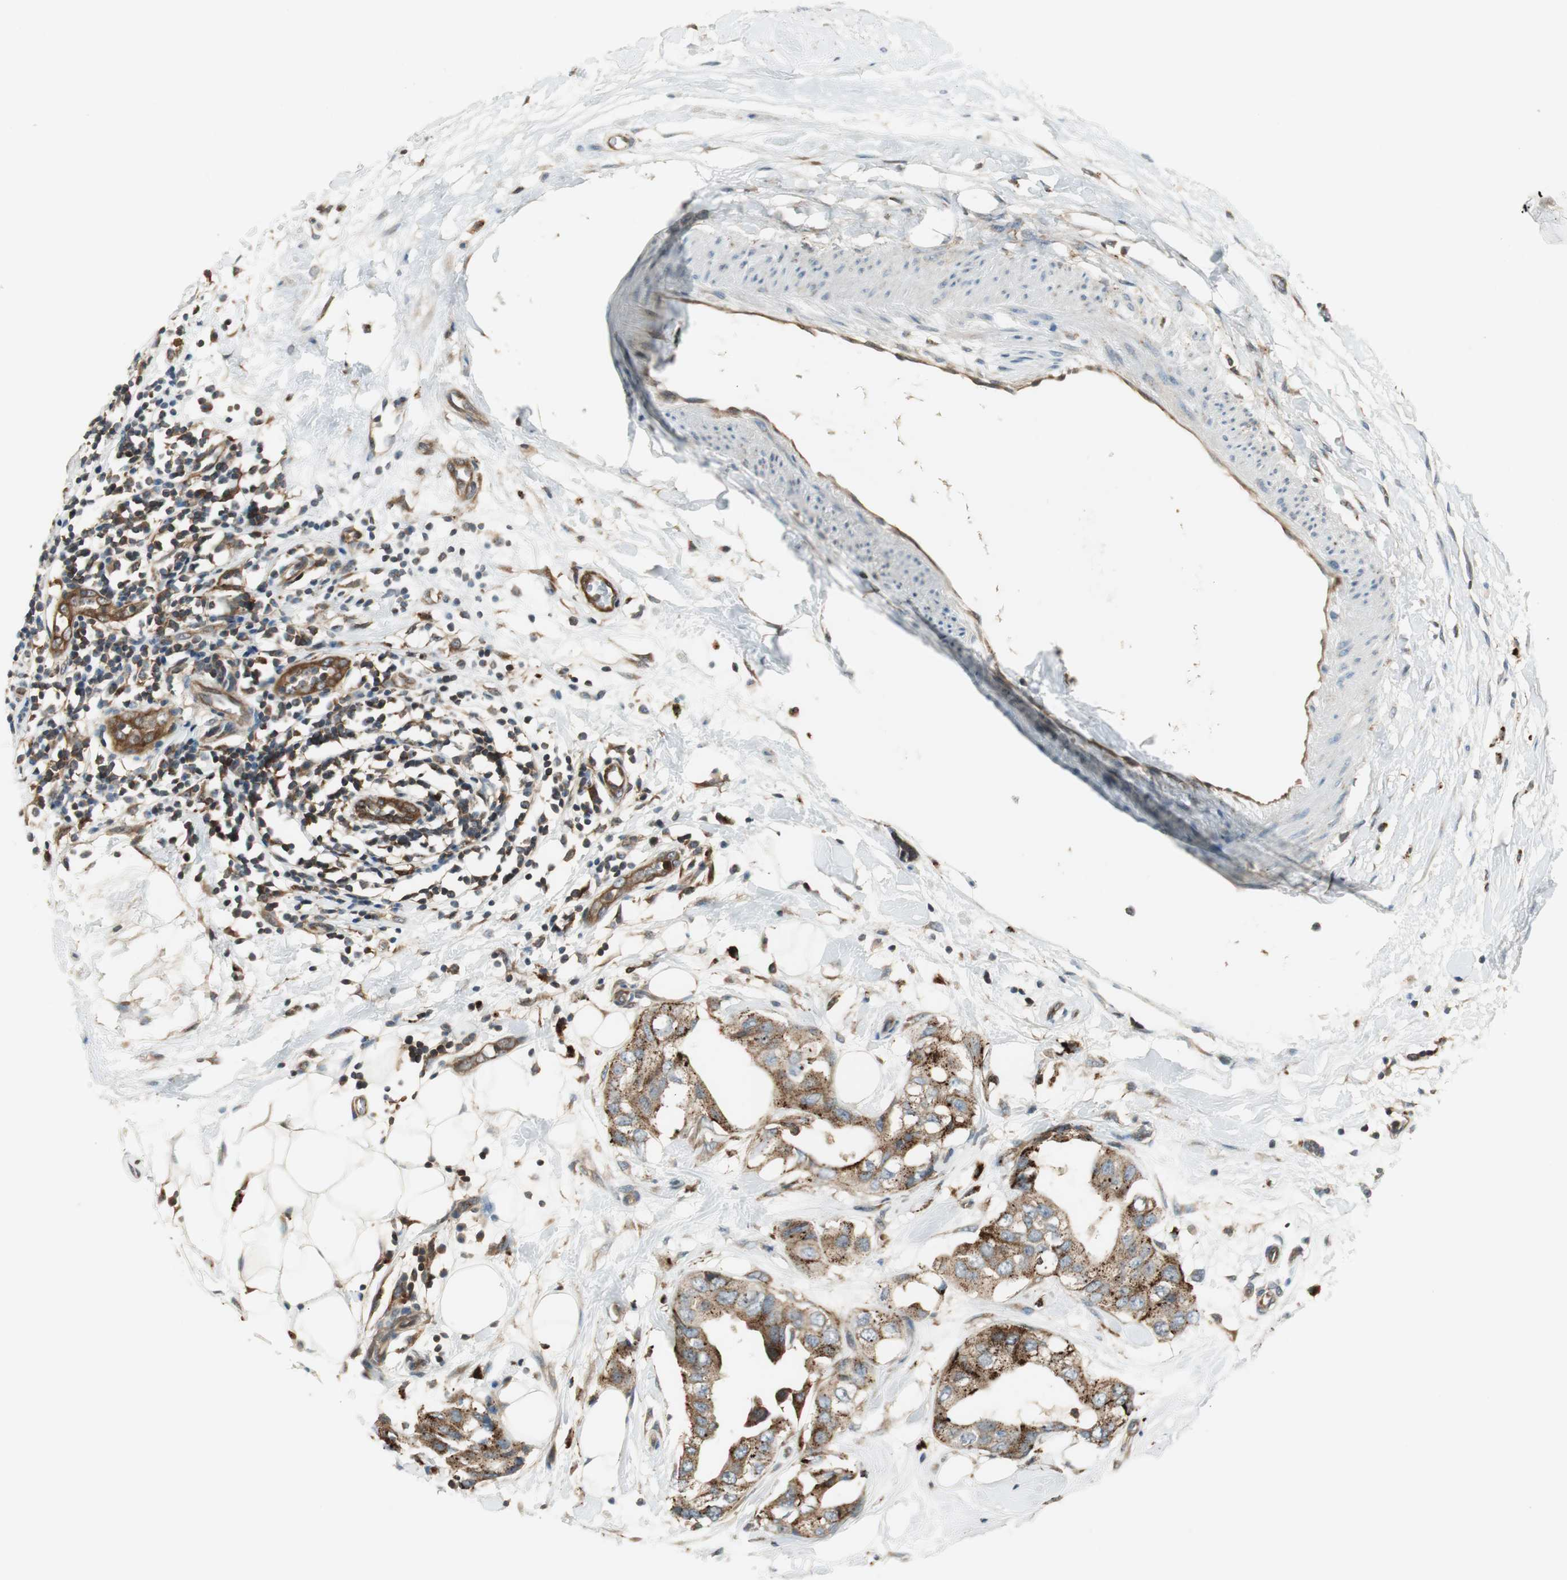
{"staining": {"intensity": "moderate", "quantity": ">75%", "location": "cytoplasmic/membranous"}, "tissue": "breast cancer", "cell_type": "Tumor cells", "image_type": "cancer", "snomed": [{"axis": "morphology", "description": "Duct carcinoma"}, {"axis": "topography", "description": "Breast"}], "caption": "The immunohistochemical stain highlights moderate cytoplasmic/membranous positivity in tumor cells of invasive ductal carcinoma (breast) tissue.", "gene": "NCK1", "patient": {"sex": "female", "age": 40}}